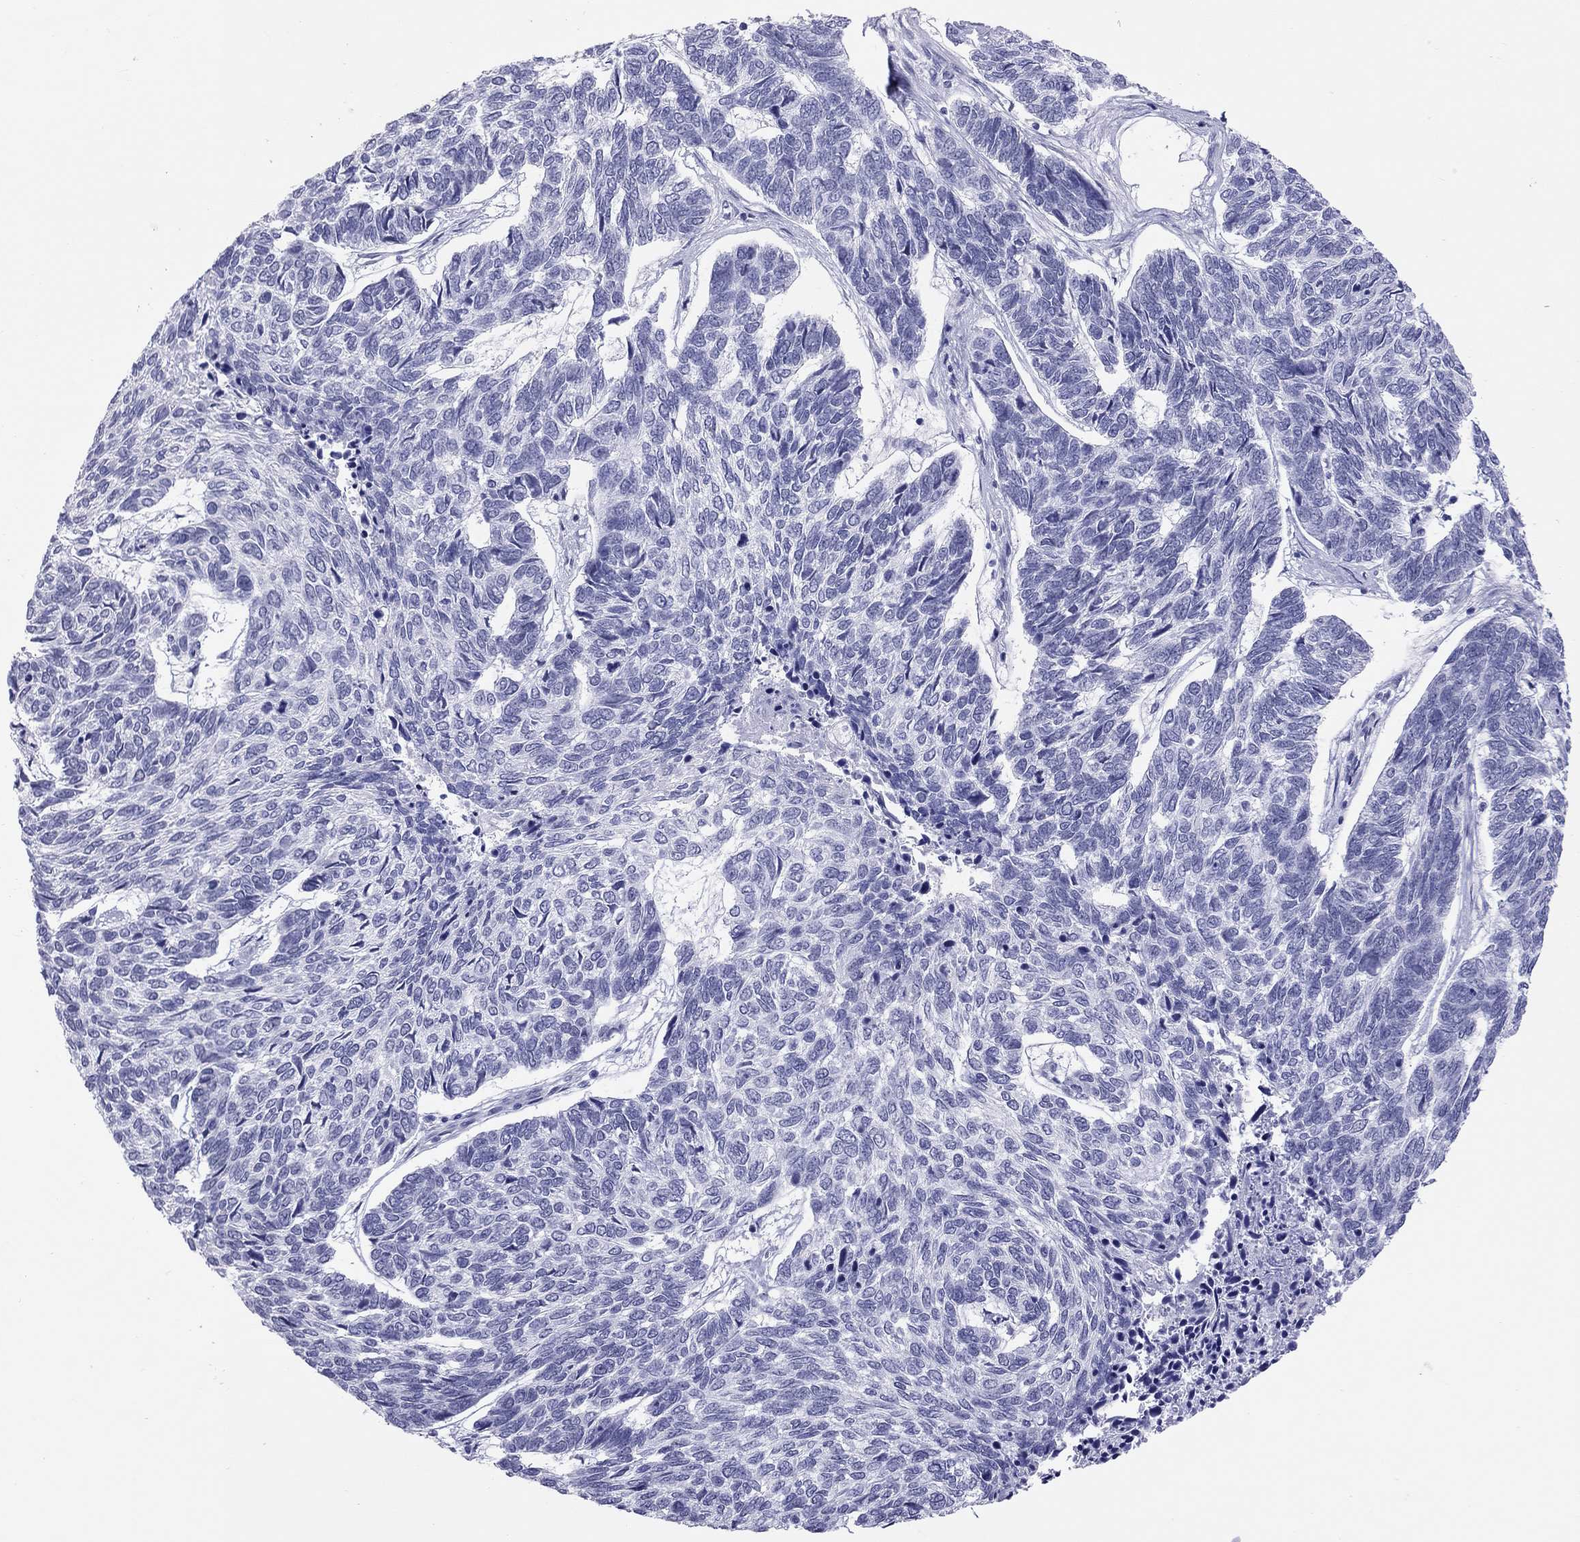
{"staining": {"intensity": "negative", "quantity": "none", "location": "none"}, "tissue": "skin cancer", "cell_type": "Tumor cells", "image_type": "cancer", "snomed": [{"axis": "morphology", "description": "Basal cell carcinoma"}, {"axis": "topography", "description": "Skin"}], "caption": "Tumor cells show no significant protein staining in skin basal cell carcinoma.", "gene": "JHY", "patient": {"sex": "female", "age": 65}}